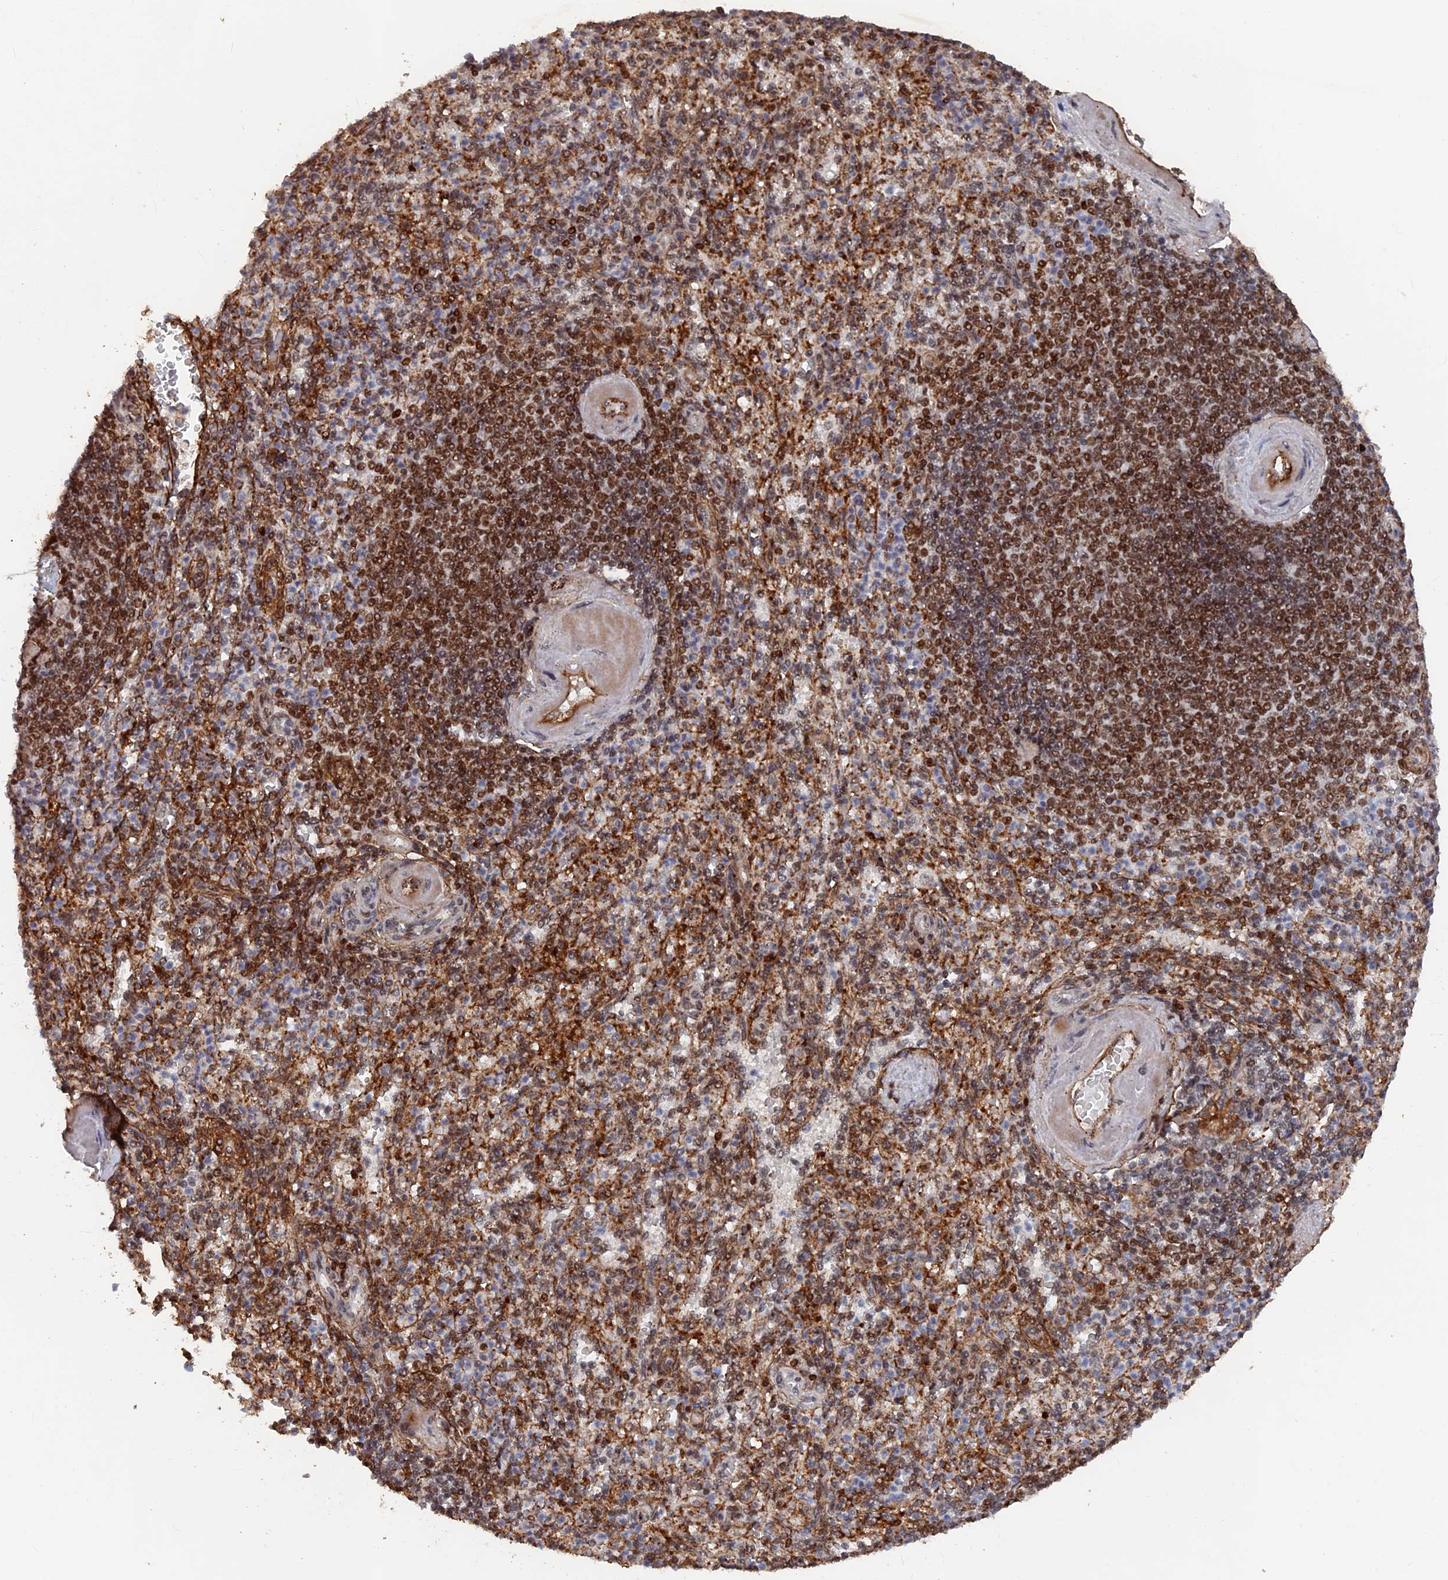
{"staining": {"intensity": "strong", "quantity": "25%-75%", "location": "cytoplasmic/membranous,nuclear"}, "tissue": "spleen", "cell_type": "Cells in red pulp", "image_type": "normal", "snomed": [{"axis": "morphology", "description": "Normal tissue, NOS"}, {"axis": "topography", "description": "Spleen"}], "caption": "High-magnification brightfield microscopy of normal spleen stained with DAB (brown) and counterstained with hematoxylin (blue). cells in red pulp exhibit strong cytoplasmic/membranous,nuclear staining is identified in about25%-75% of cells. (Brightfield microscopy of DAB IHC at high magnification).", "gene": "SH3D21", "patient": {"sex": "female", "age": 74}}